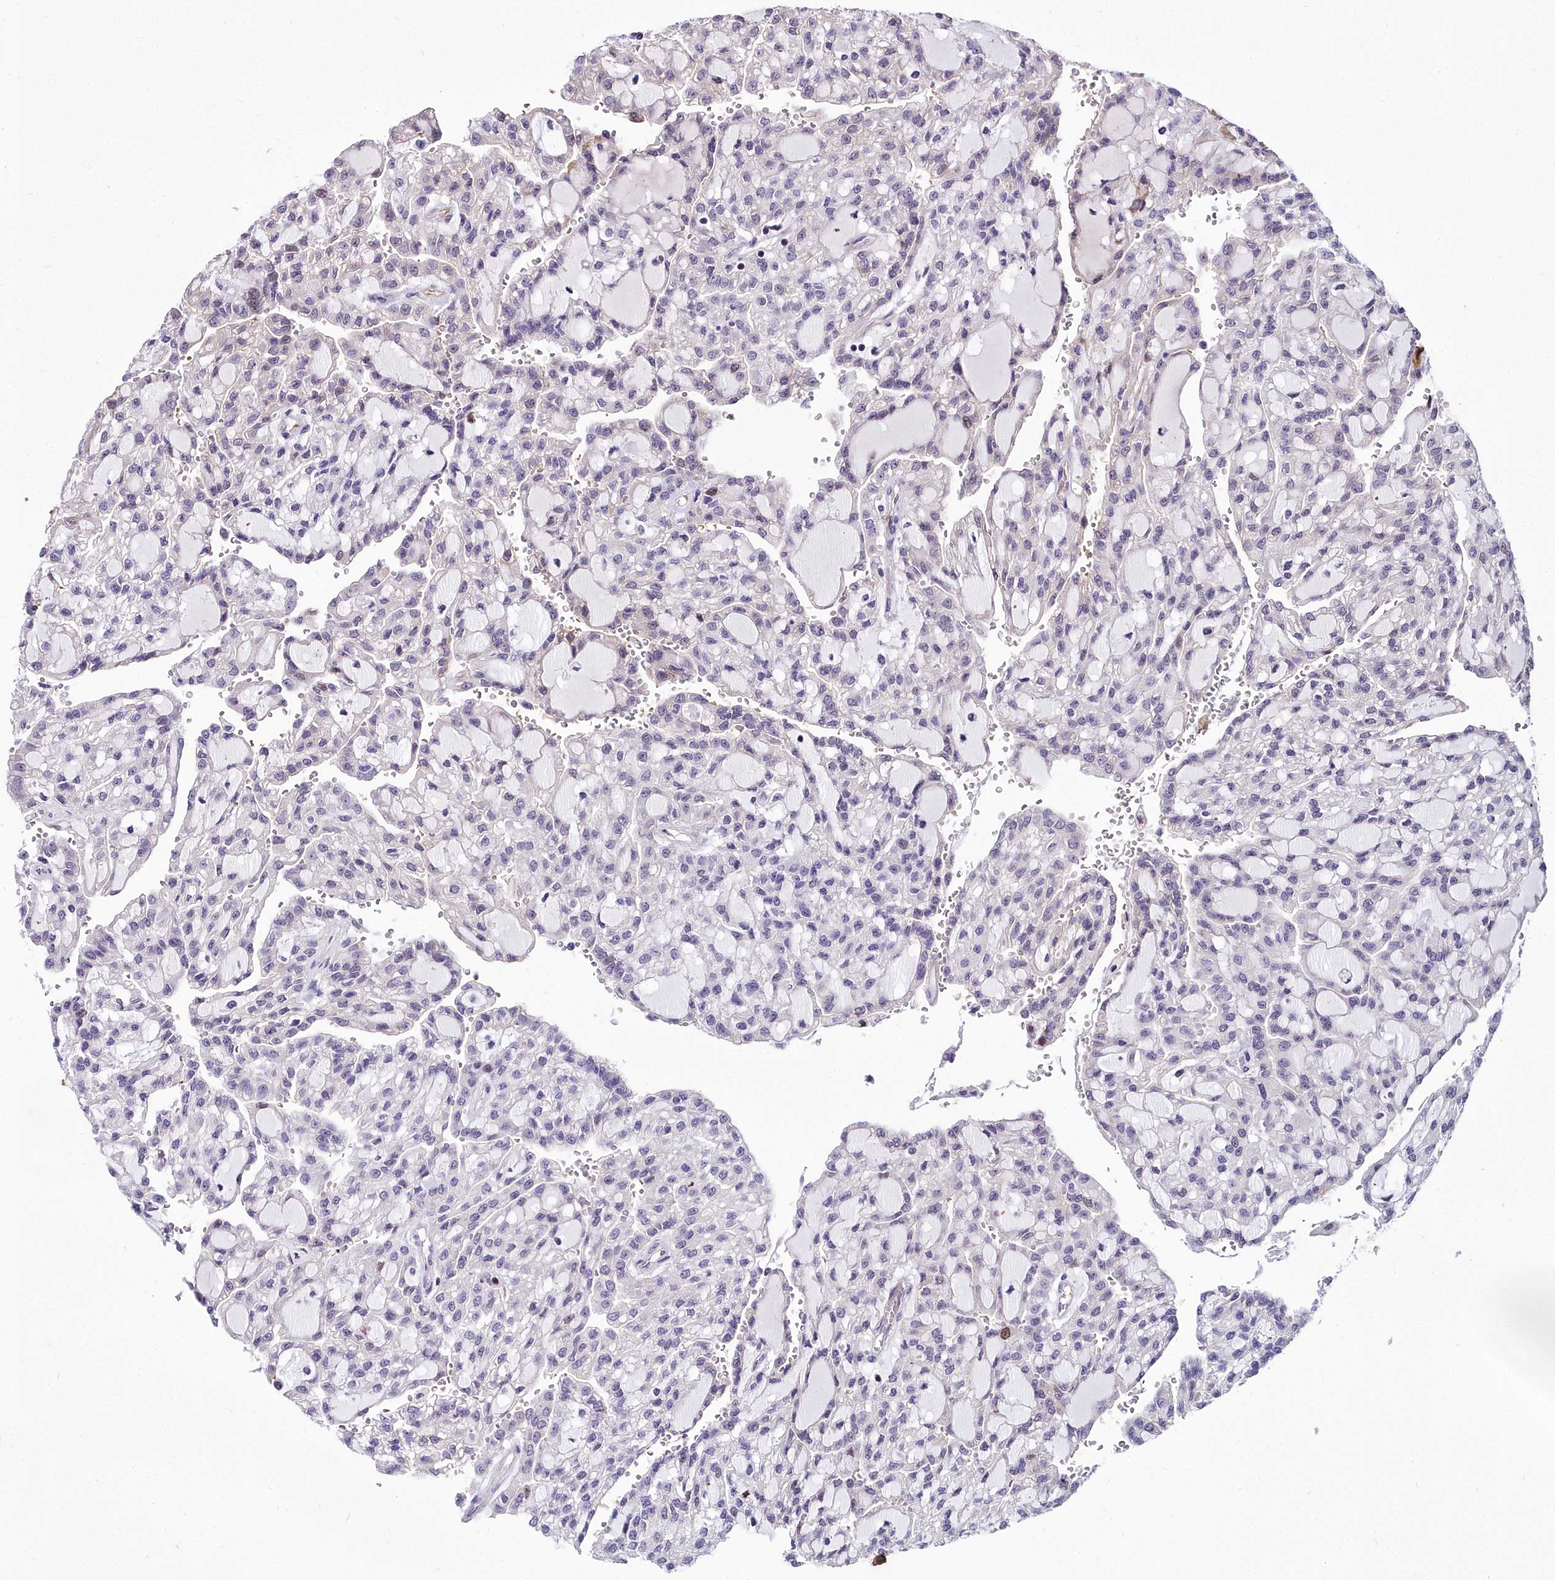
{"staining": {"intensity": "negative", "quantity": "none", "location": "none"}, "tissue": "renal cancer", "cell_type": "Tumor cells", "image_type": "cancer", "snomed": [{"axis": "morphology", "description": "Adenocarcinoma, NOS"}, {"axis": "topography", "description": "Kidney"}], "caption": "Tumor cells show no significant expression in adenocarcinoma (renal). The staining is performed using DAB (3,3'-diaminobenzidine) brown chromogen with nuclei counter-stained in using hematoxylin.", "gene": "TRIML2", "patient": {"sex": "male", "age": 63}}